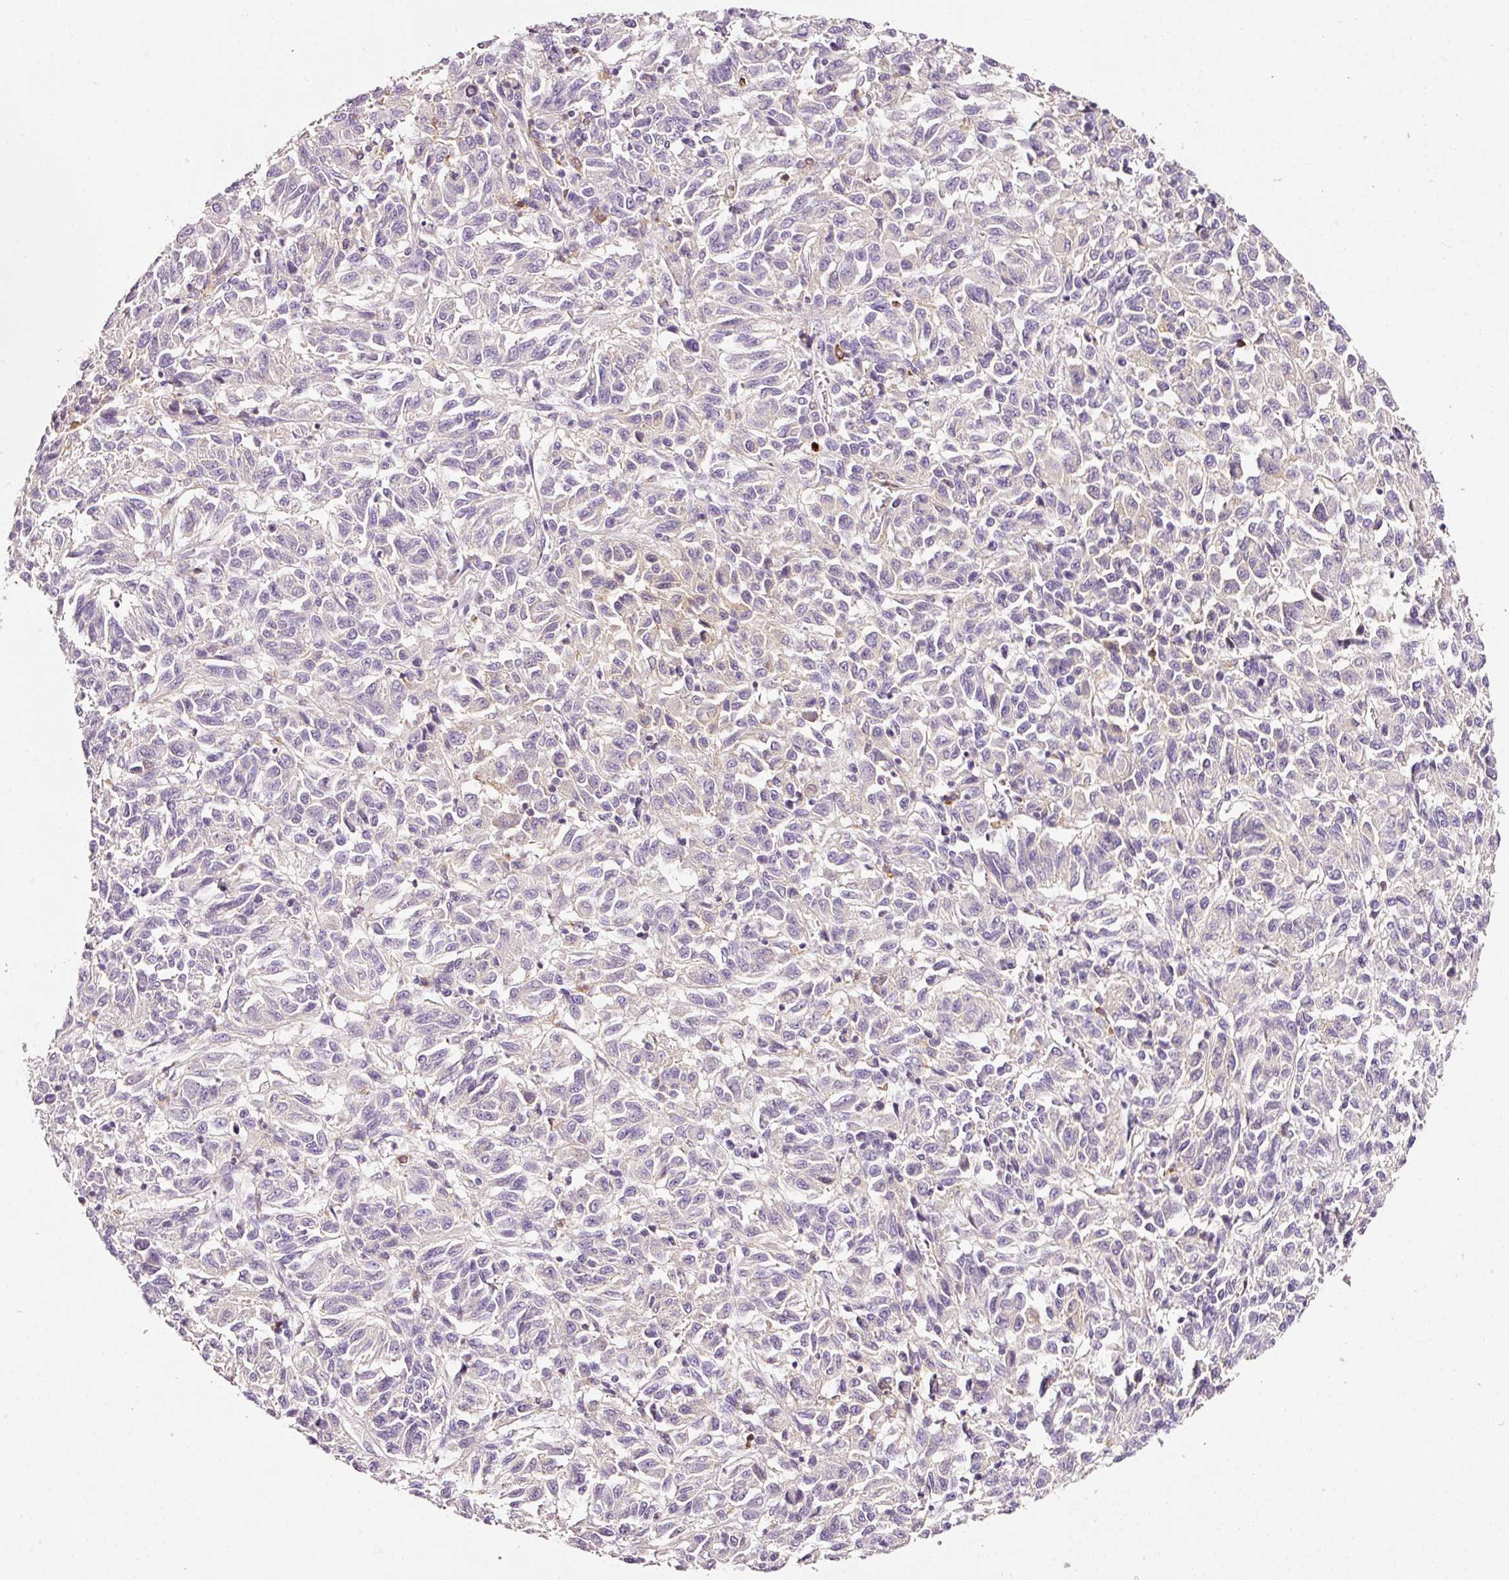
{"staining": {"intensity": "negative", "quantity": "none", "location": "none"}, "tissue": "melanoma", "cell_type": "Tumor cells", "image_type": "cancer", "snomed": [{"axis": "morphology", "description": "Malignant melanoma, Metastatic site"}, {"axis": "topography", "description": "Lung"}], "caption": "An immunohistochemistry micrograph of melanoma is shown. There is no staining in tumor cells of melanoma.", "gene": "CYB561A3", "patient": {"sex": "male", "age": 64}}